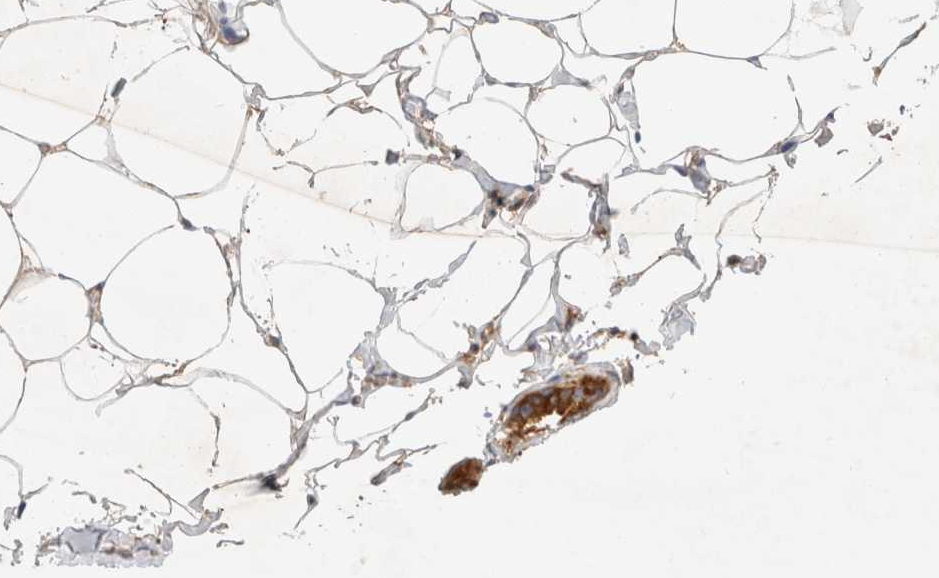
{"staining": {"intensity": "weak", "quantity": ">75%", "location": "cytoplasmic/membranous"}, "tissue": "adipose tissue", "cell_type": "Adipocytes", "image_type": "normal", "snomed": [{"axis": "morphology", "description": "Normal tissue, NOS"}, {"axis": "morphology", "description": "Fibrosis, NOS"}, {"axis": "topography", "description": "Breast"}, {"axis": "topography", "description": "Adipose tissue"}], "caption": "Immunohistochemistry of normal human adipose tissue exhibits low levels of weak cytoplasmic/membranous expression in approximately >75% of adipocytes.", "gene": "GPR150", "patient": {"sex": "female", "age": 39}}